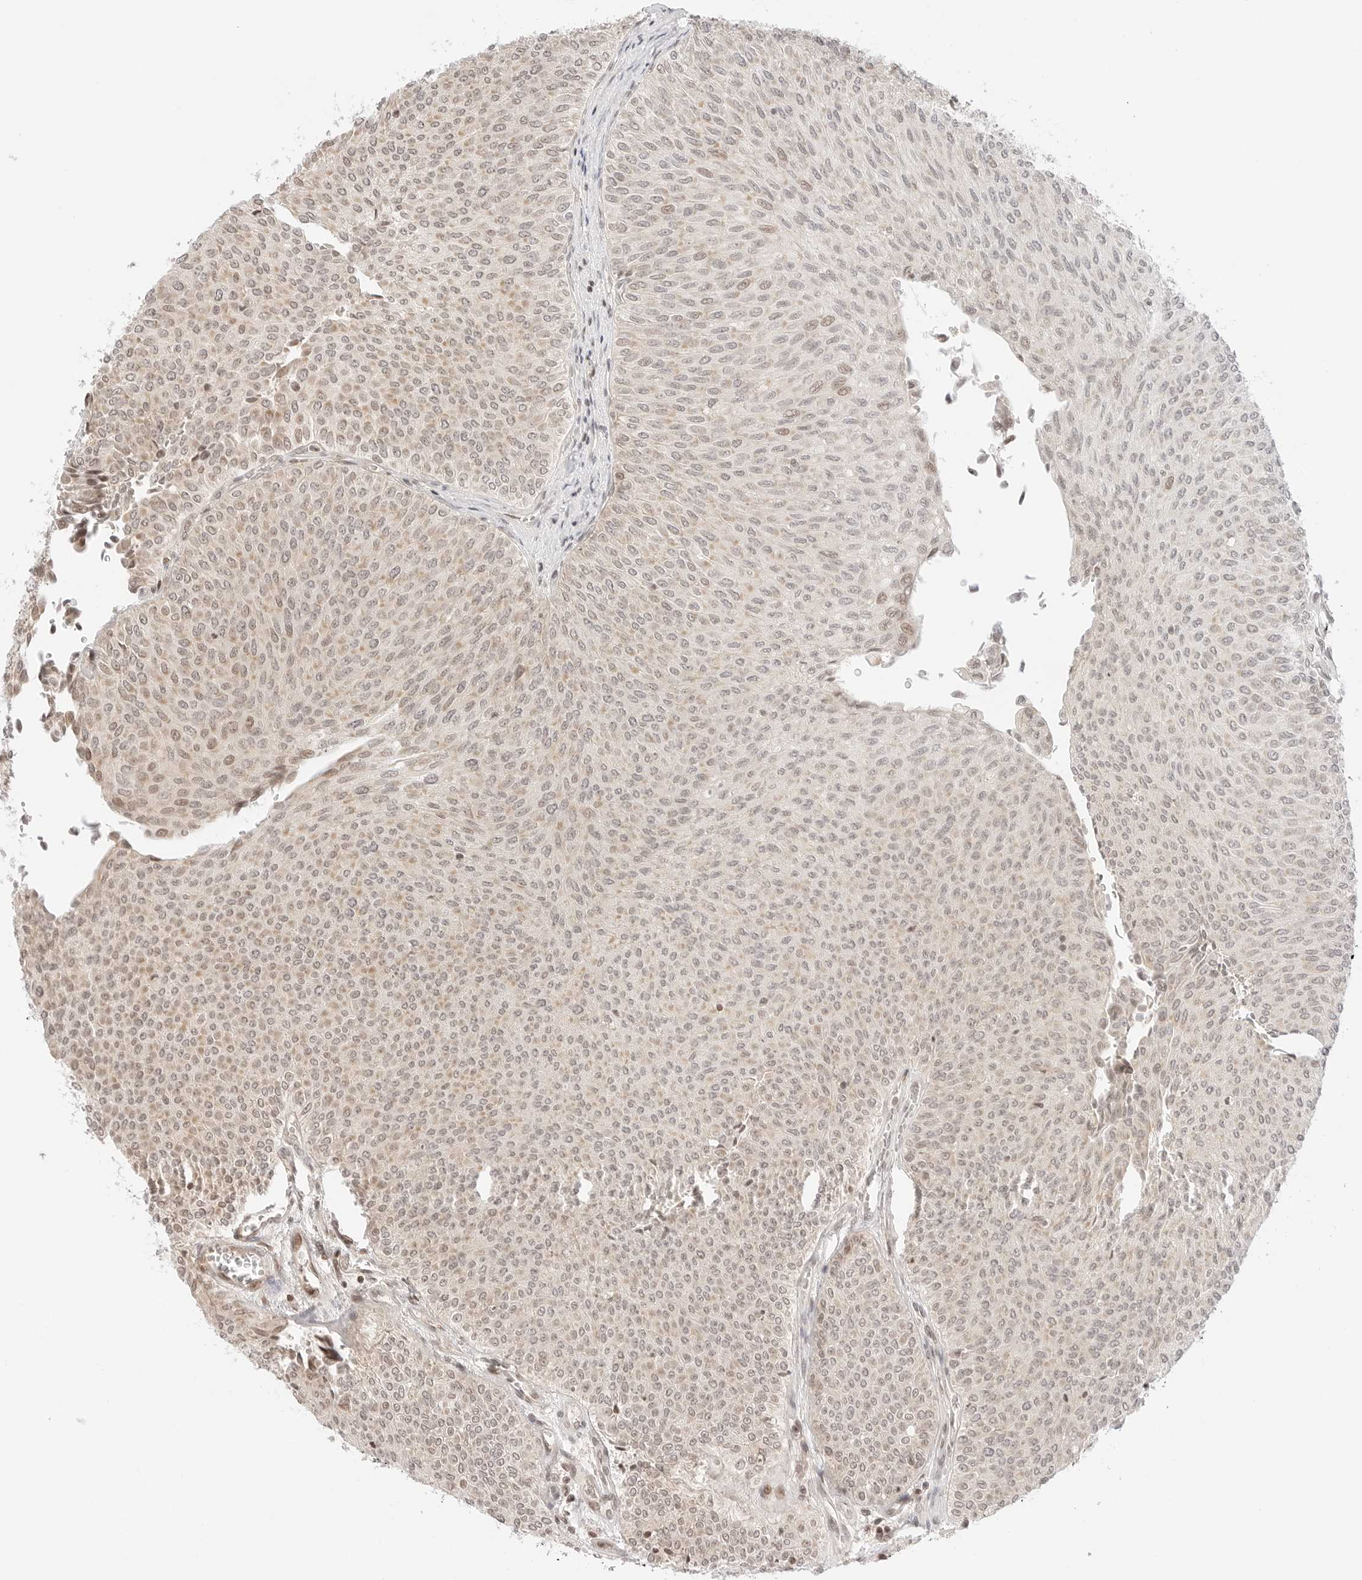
{"staining": {"intensity": "weak", "quantity": "25%-75%", "location": "nuclear"}, "tissue": "urothelial cancer", "cell_type": "Tumor cells", "image_type": "cancer", "snomed": [{"axis": "morphology", "description": "Urothelial carcinoma, Low grade"}, {"axis": "topography", "description": "Urinary bladder"}], "caption": "Protein expression analysis of urothelial cancer demonstrates weak nuclear staining in approximately 25%-75% of tumor cells. (DAB IHC, brown staining for protein, blue staining for nuclei).", "gene": "RPS6KL1", "patient": {"sex": "male", "age": 78}}